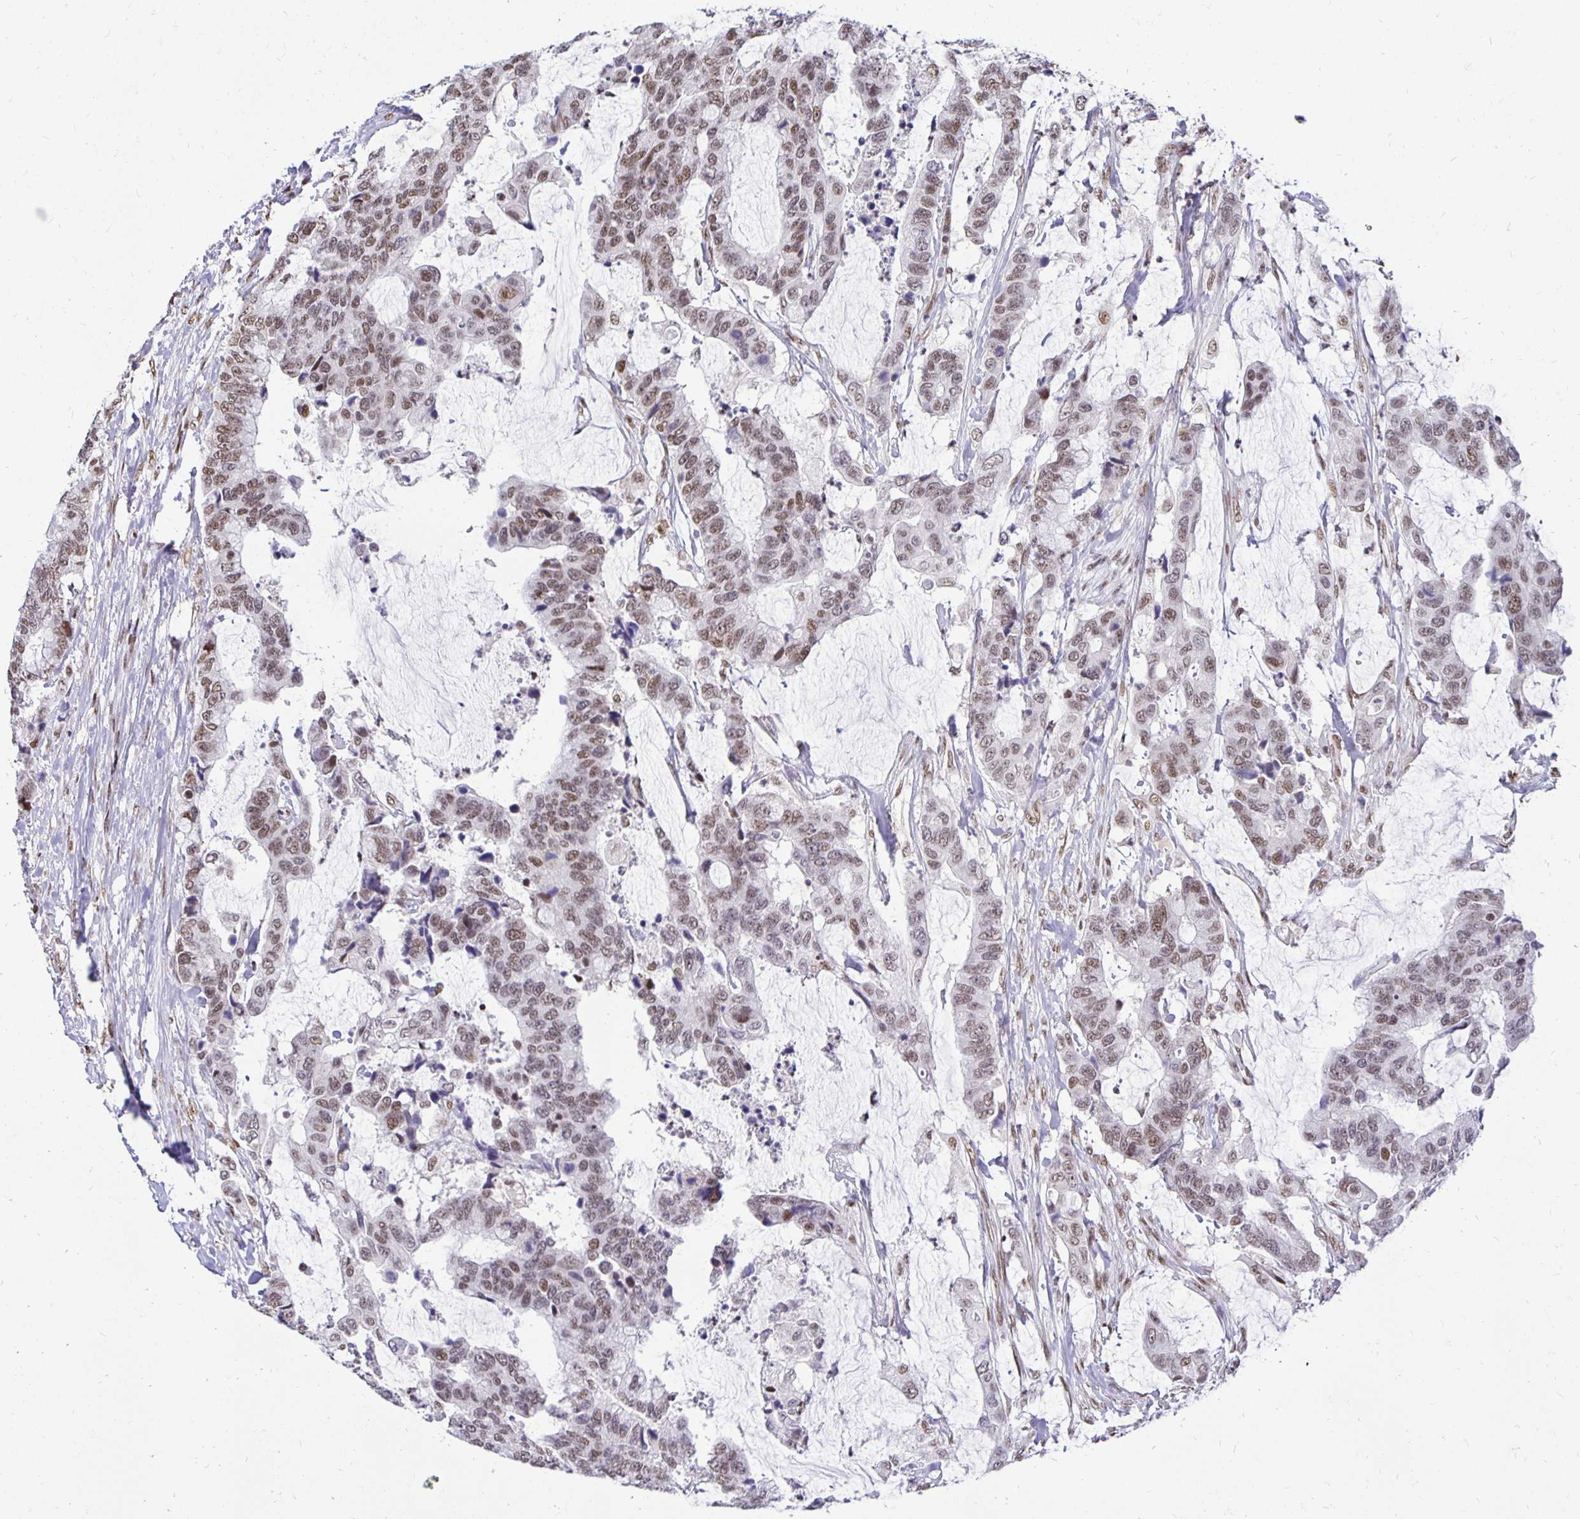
{"staining": {"intensity": "moderate", "quantity": ">75%", "location": "nuclear"}, "tissue": "colorectal cancer", "cell_type": "Tumor cells", "image_type": "cancer", "snomed": [{"axis": "morphology", "description": "Adenocarcinoma, NOS"}, {"axis": "topography", "description": "Rectum"}], "caption": "The histopathology image demonstrates a brown stain indicating the presence of a protein in the nuclear of tumor cells in colorectal cancer (adenocarcinoma).", "gene": "ZNF579", "patient": {"sex": "female", "age": 59}}